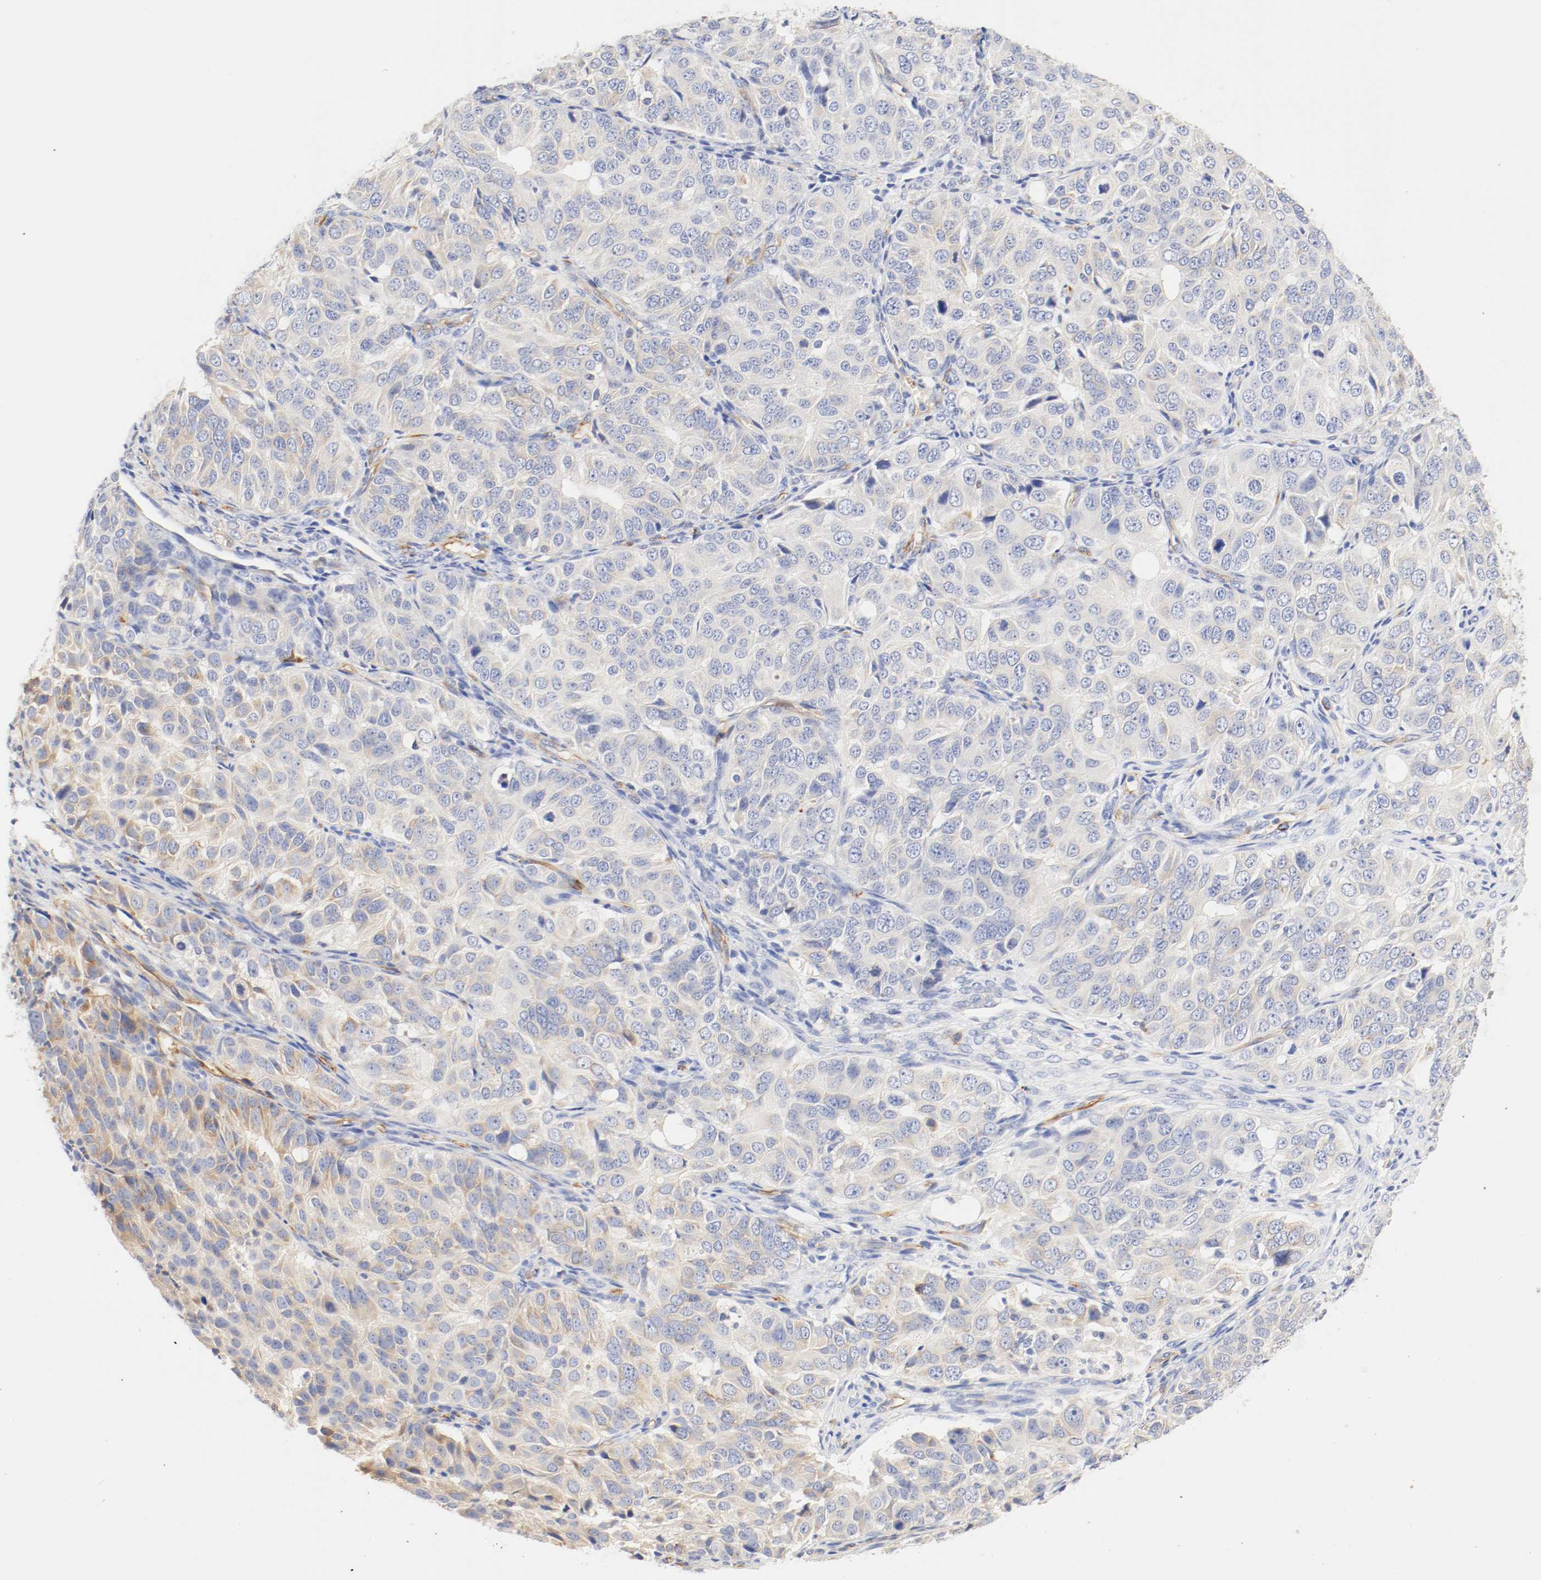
{"staining": {"intensity": "moderate", "quantity": "<25%", "location": "cytoplasmic/membranous"}, "tissue": "ovarian cancer", "cell_type": "Tumor cells", "image_type": "cancer", "snomed": [{"axis": "morphology", "description": "Carcinoma, endometroid"}, {"axis": "topography", "description": "Ovary"}], "caption": "Protein analysis of ovarian cancer tissue exhibits moderate cytoplasmic/membranous expression in approximately <25% of tumor cells.", "gene": "GIT1", "patient": {"sex": "female", "age": 51}}